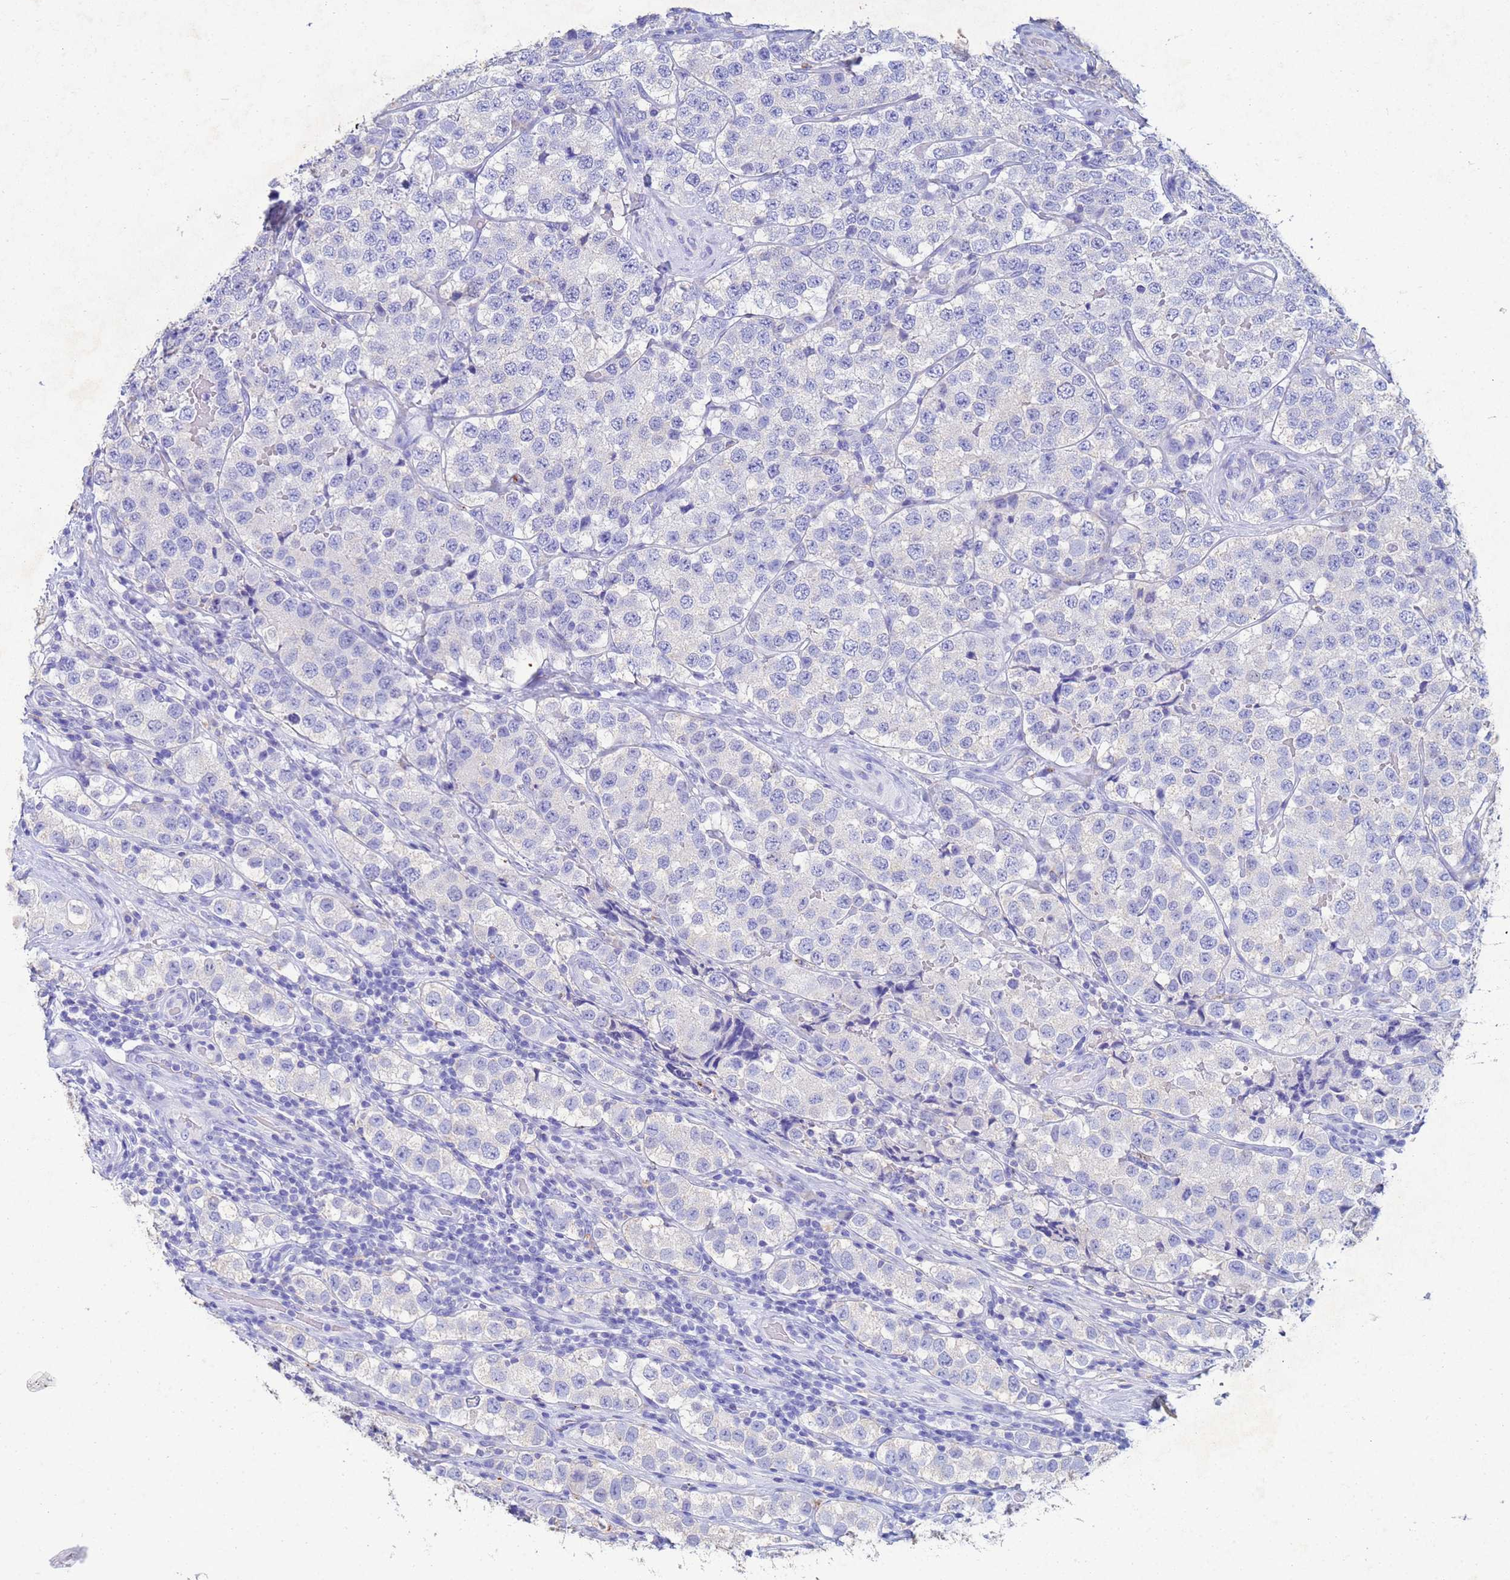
{"staining": {"intensity": "negative", "quantity": "none", "location": "none"}, "tissue": "testis cancer", "cell_type": "Tumor cells", "image_type": "cancer", "snomed": [{"axis": "morphology", "description": "Seminoma, NOS"}, {"axis": "topography", "description": "Testis"}], "caption": "Immunohistochemistry (IHC) of human testis cancer demonstrates no staining in tumor cells.", "gene": "CSTB", "patient": {"sex": "male", "age": 34}}